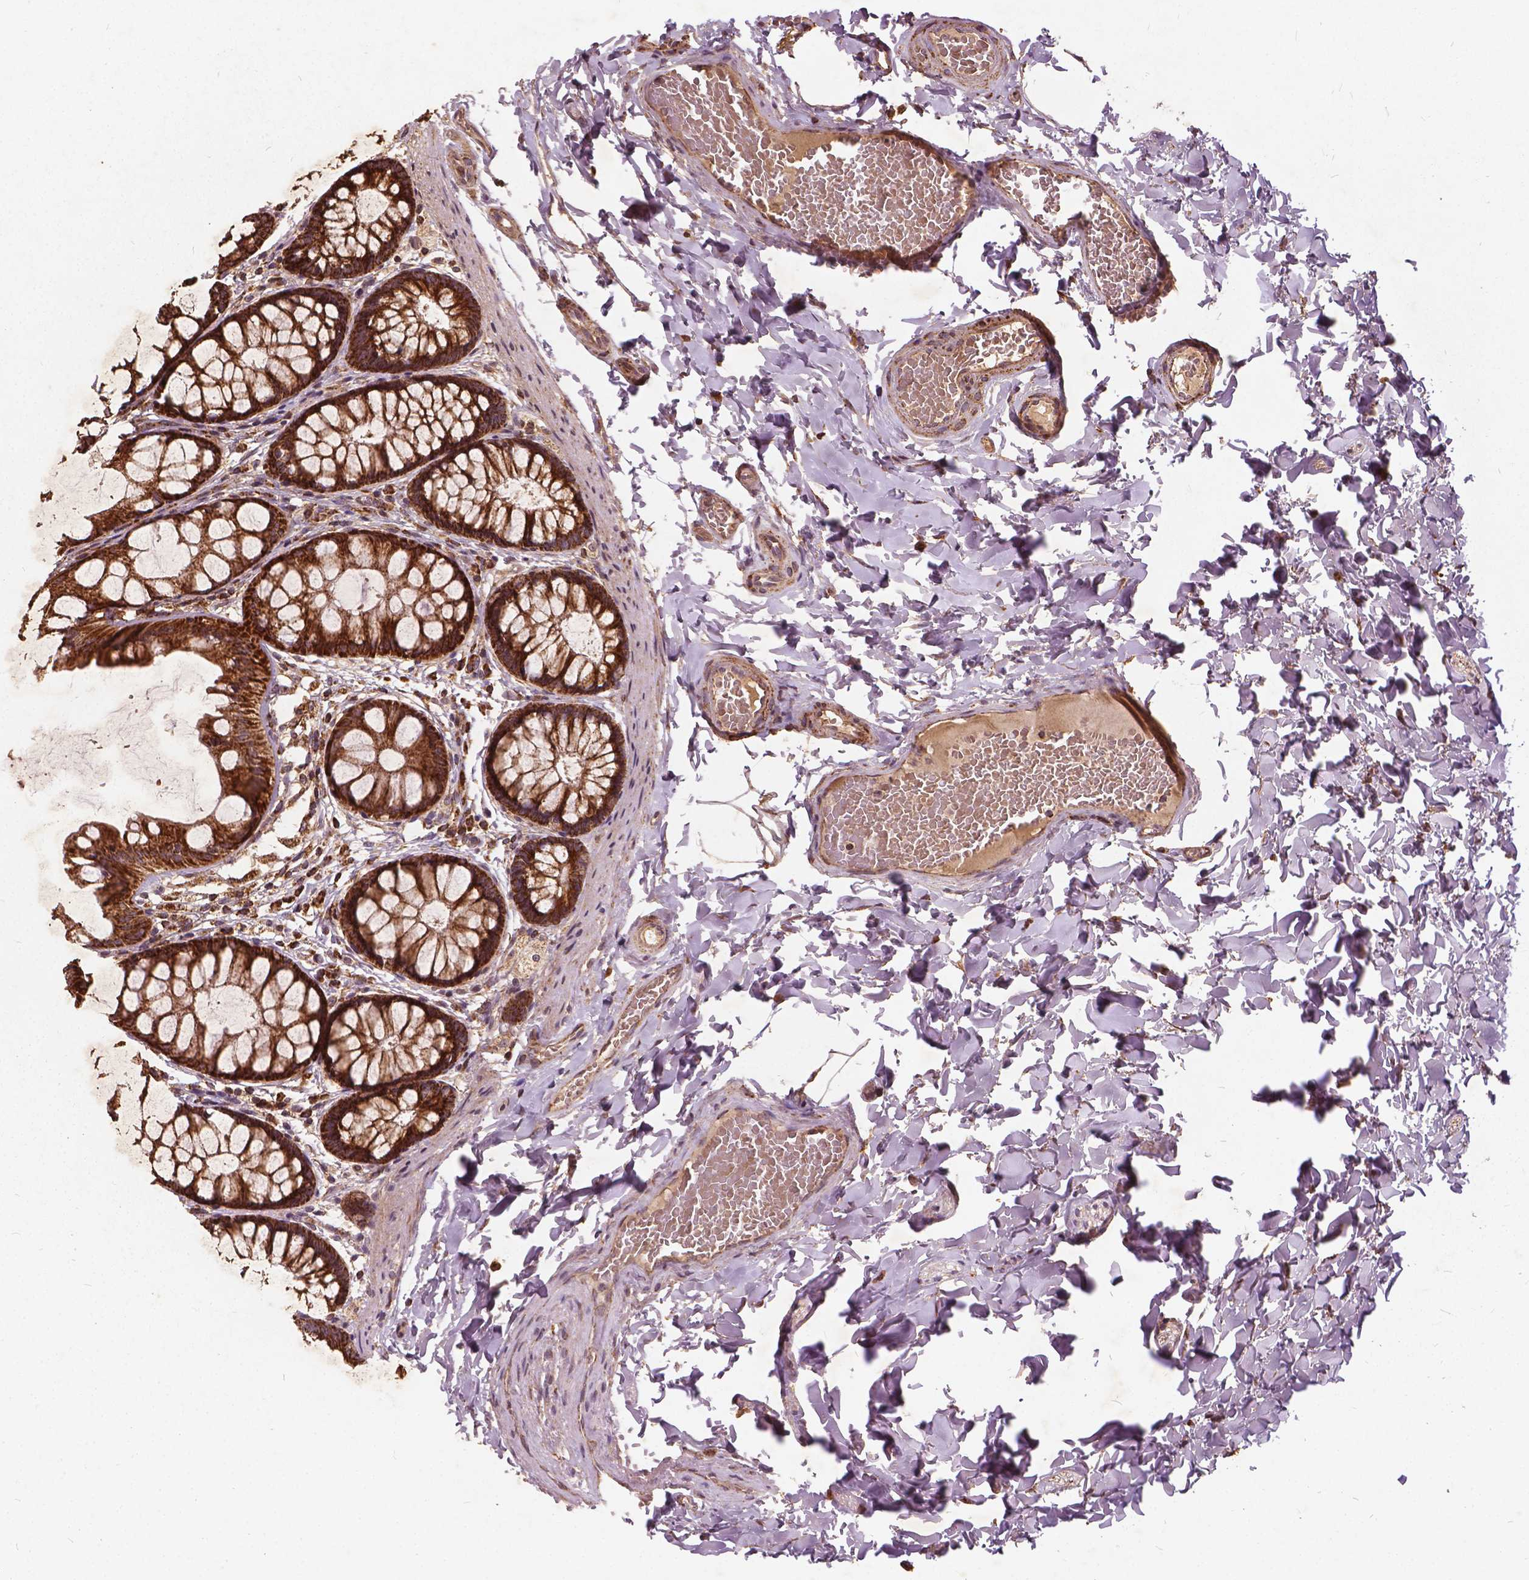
{"staining": {"intensity": "moderate", "quantity": ">75%", "location": "cytoplasmic/membranous"}, "tissue": "colon", "cell_type": "Endothelial cells", "image_type": "normal", "snomed": [{"axis": "morphology", "description": "Normal tissue, NOS"}, {"axis": "topography", "description": "Colon"}], "caption": "A micrograph showing moderate cytoplasmic/membranous expression in about >75% of endothelial cells in benign colon, as visualized by brown immunohistochemical staining.", "gene": "UBXN2A", "patient": {"sex": "male", "age": 47}}